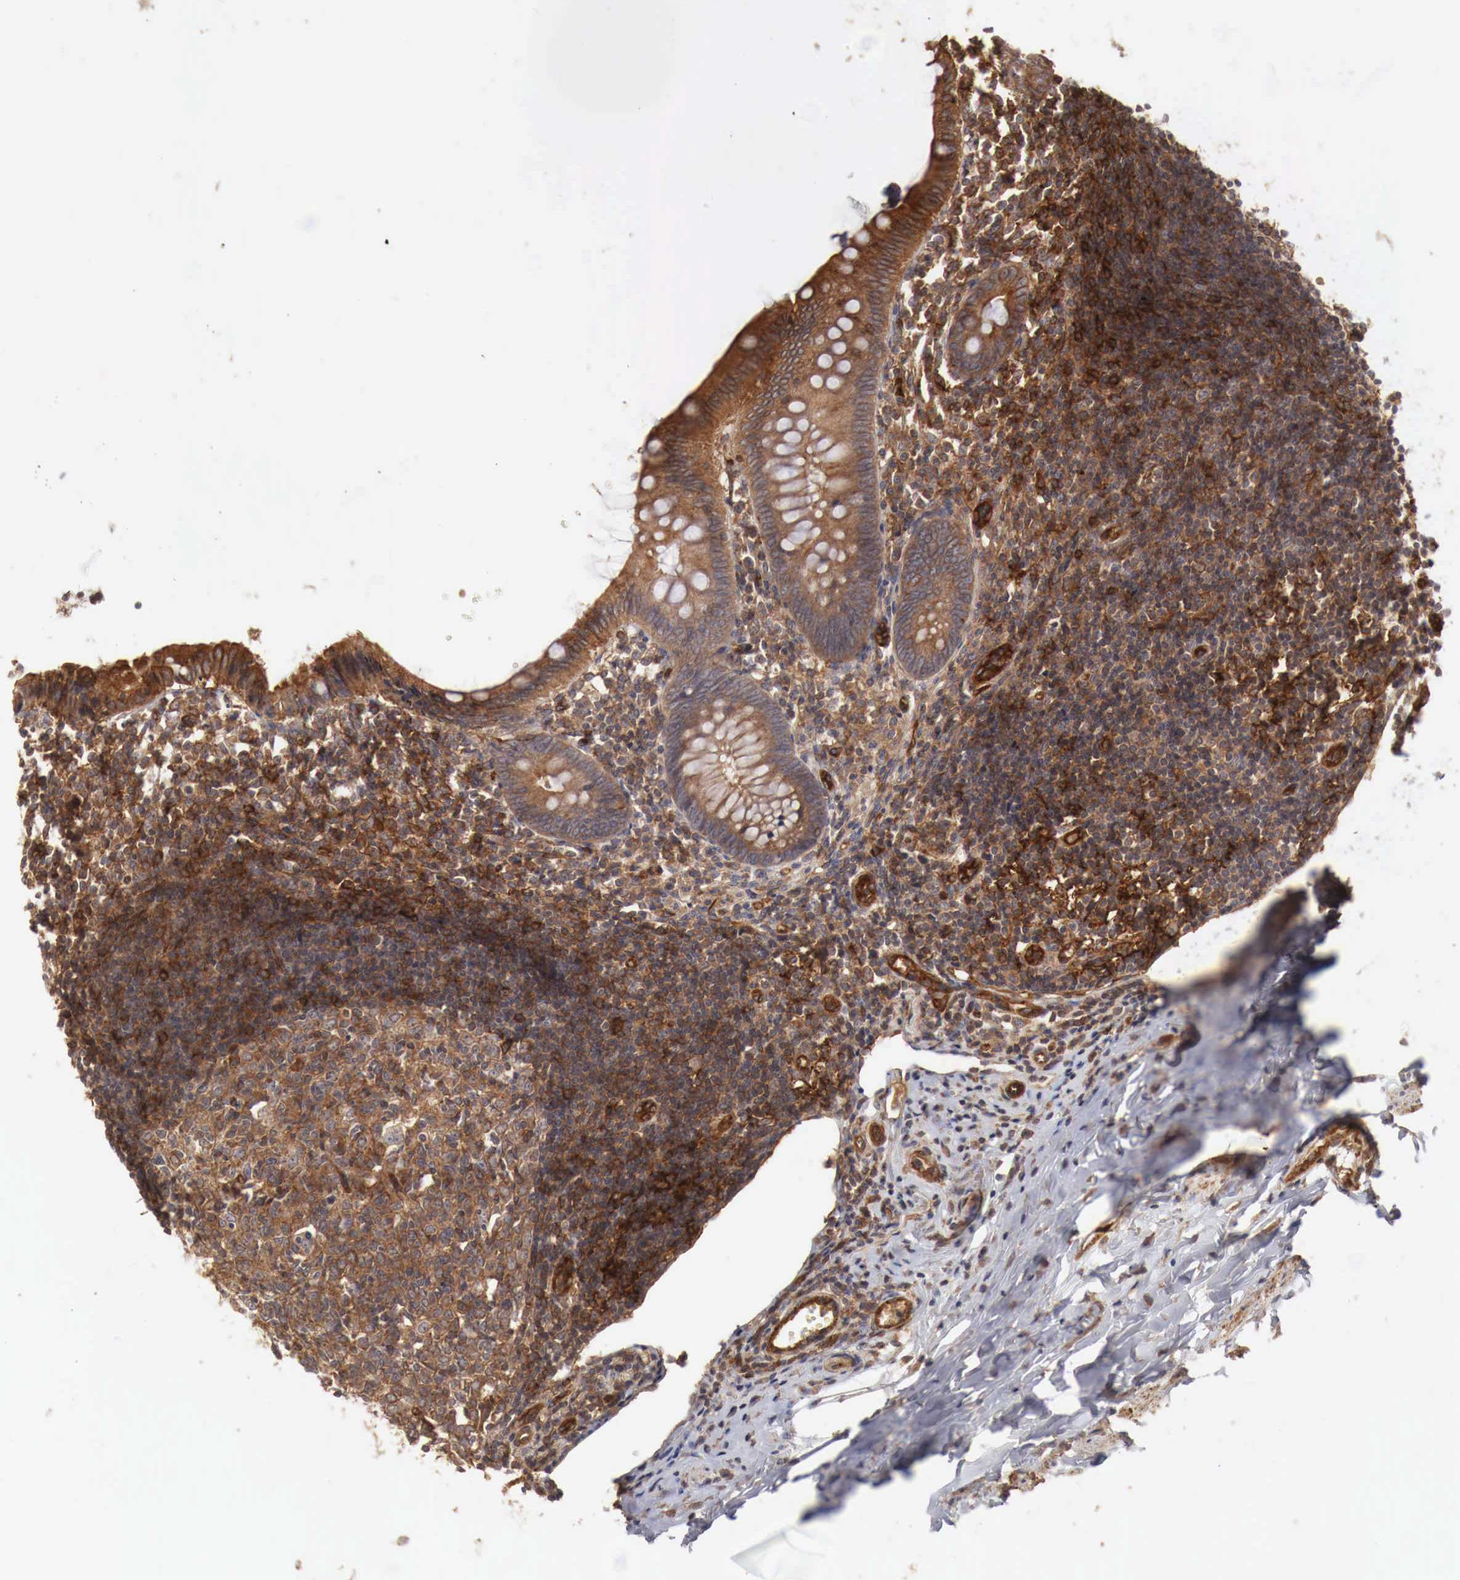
{"staining": {"intensity": "strong", "quantity": ">75%", "location": "cytoplasmic/membranous"}, "tissue": "appendix", "cell_type": "Glandular cells", "image_type": "normal", "snomed": [{"axis": "morphology", "description": "Normal tissue, NOS"}, {"axis": "topography", "description": "Appendix"}], "caption": "IHC micrograph of normal appendix: human appendix stained using IHC shows high levels of strong protein expression localized specifically in the cytoplasmic/membranous of glandular cells, appearing as a cytoplasmic/membranous brown color.", "gene": "ARMCX4", "patient": {"sex": "female", "age": 19}}